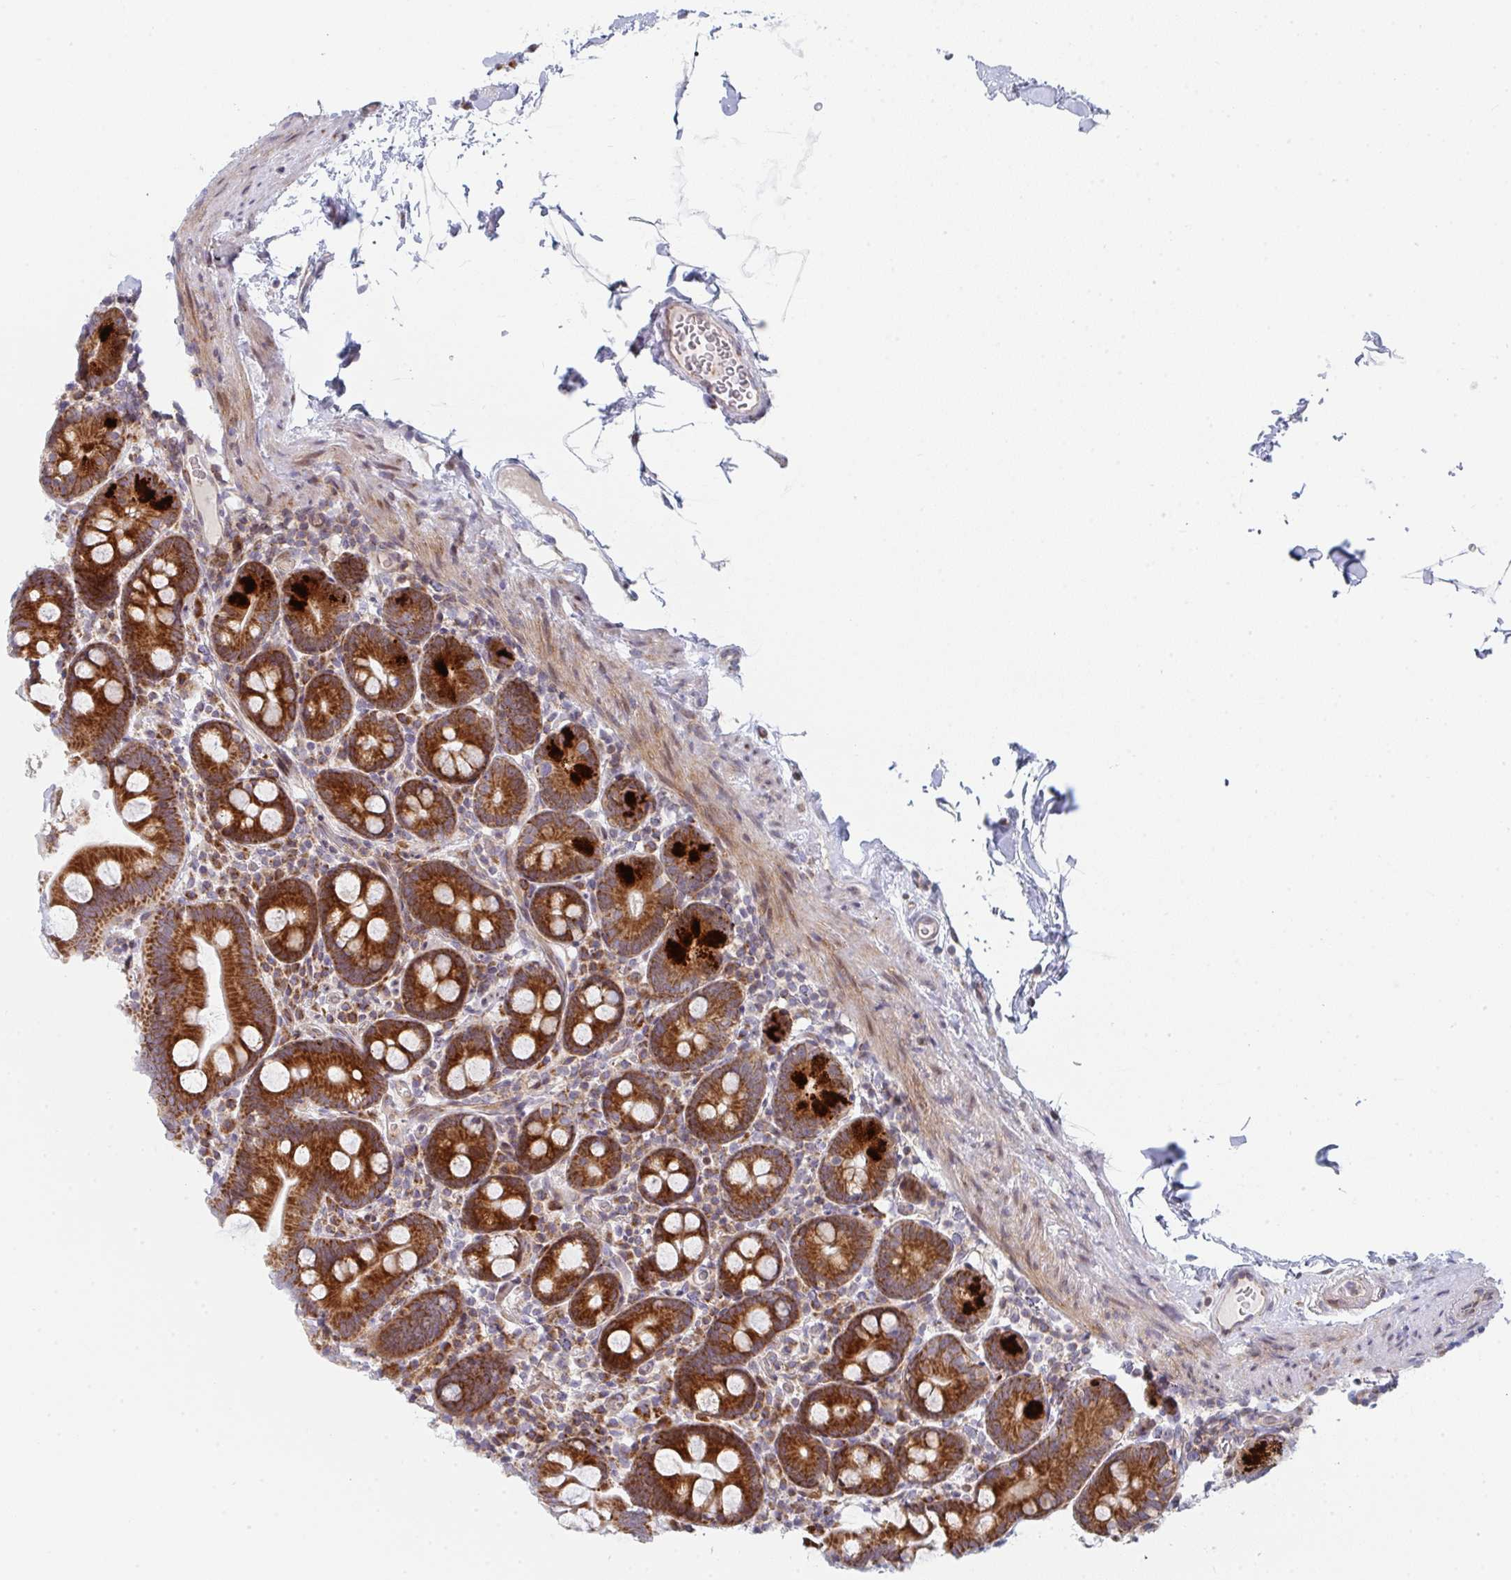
{"staining": {"intensity": "strong", "quantity": ">75%", "location": "cytoplasmic/membranous"}, "tissue": "small intestine", "cell_type": "Glandular cells", "image_type": "normal", "snomed": [{"axis": "morphology", "description": "Normal tissue, NOS"}, {"axis": "topography", "description": "Small intestine"}], "caption": "About >75% of glandular cells in normal small intestine show strong cytoplasmic/membranous protein expression as visualized by brown immunohistochemical staining.", "gene": "PRKCH", "patient": {"sex": "female", "age": 68}}